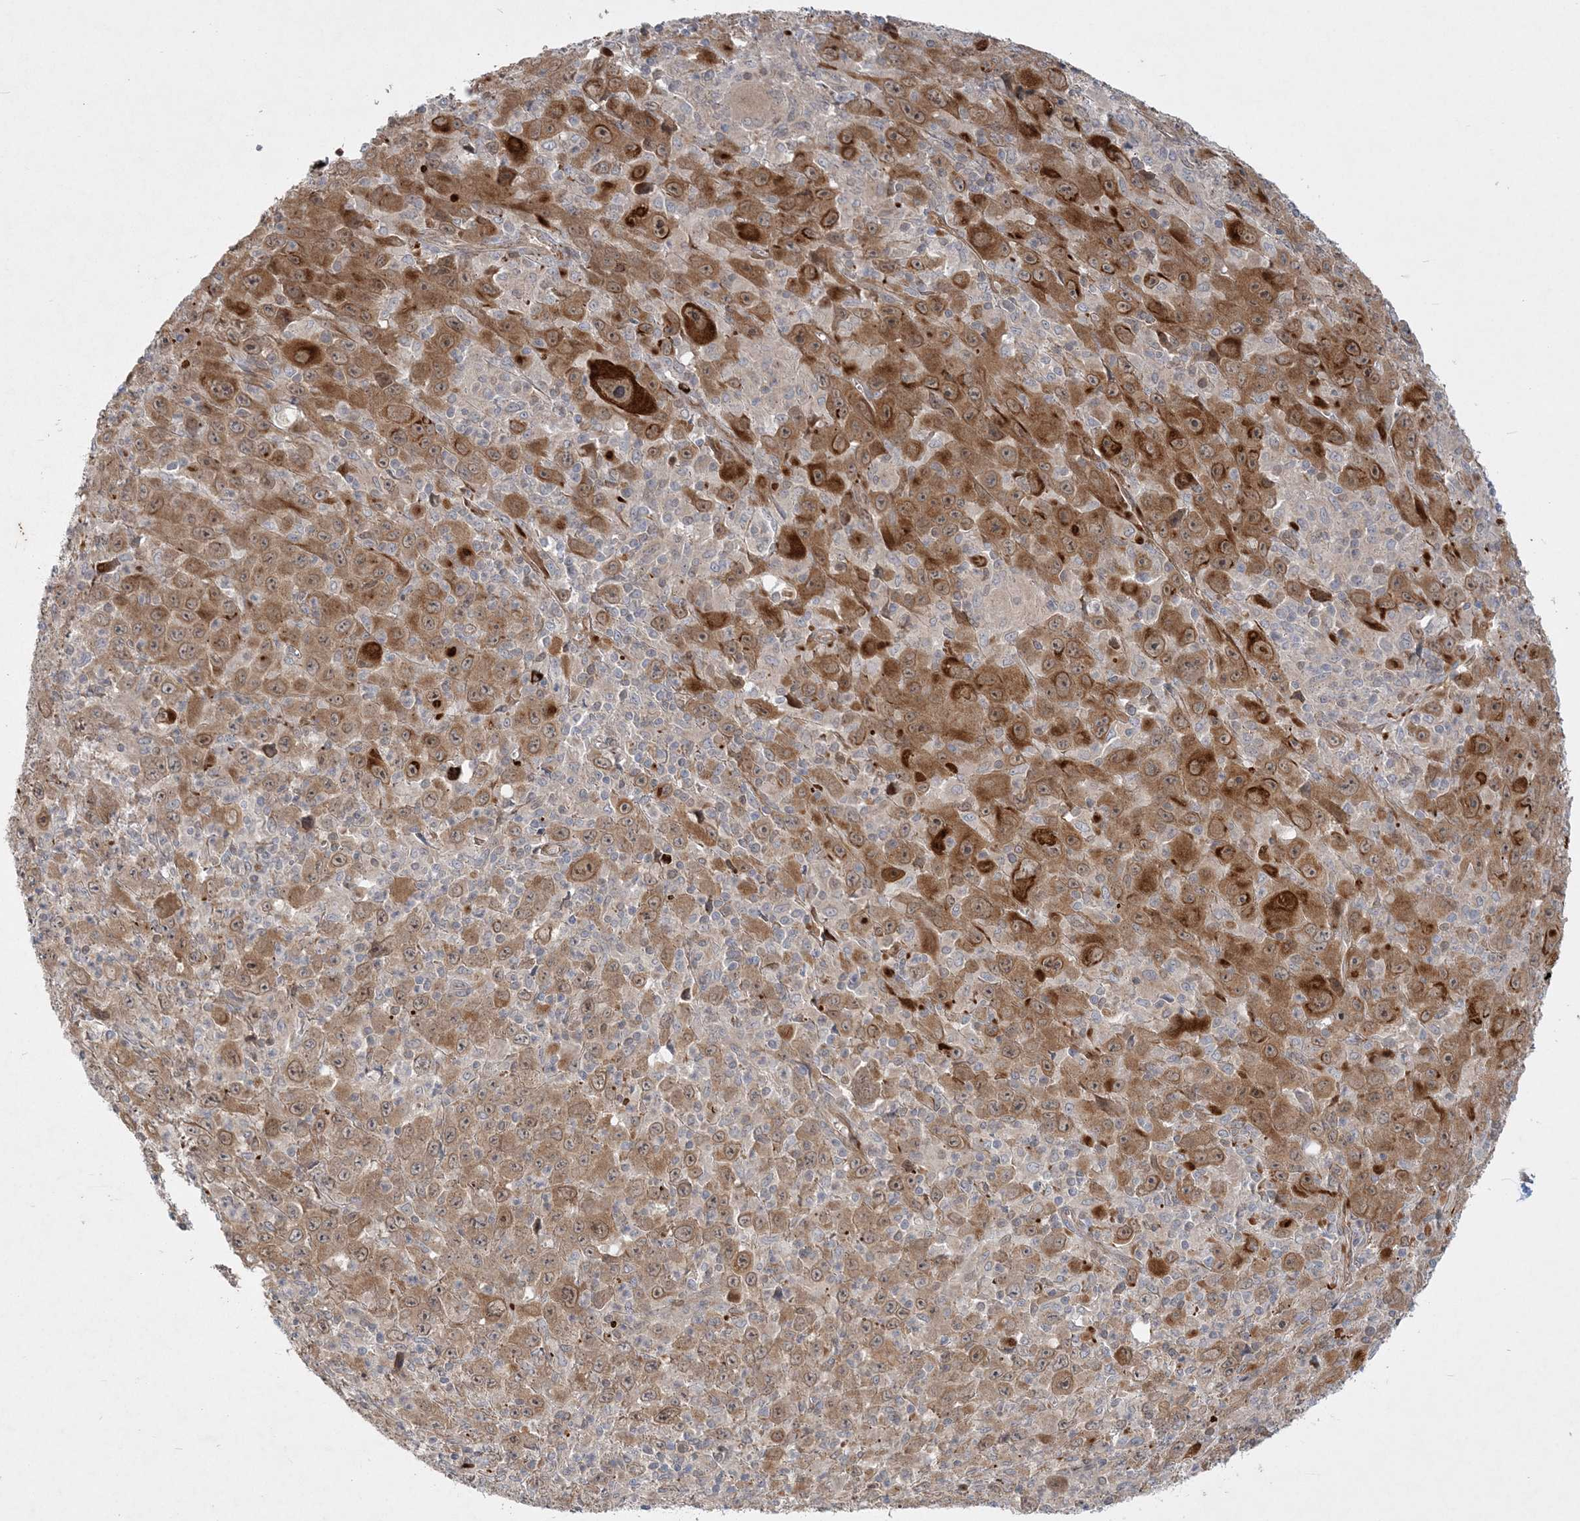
{"staining": {"intensity": "moderate", "quantity": ">75%", "location": "cytoplasmic/membranous"}, "tissue": "melanoma", "cell_type": "Tumor cells", "image_type": "cancer", "snomed": [{"axis": "morphology", "description": "Malignant melanoma, Metastatic site"}, {"axis": "topography", "description": "Skin"}], "caption": "Protein expression analysis of human melanoma reveals moderate cytoplasmic/membranous expression in about >75% of tumor cells.", "gene": "INPP1", "patient": {"sex": "female", "age": 56}}